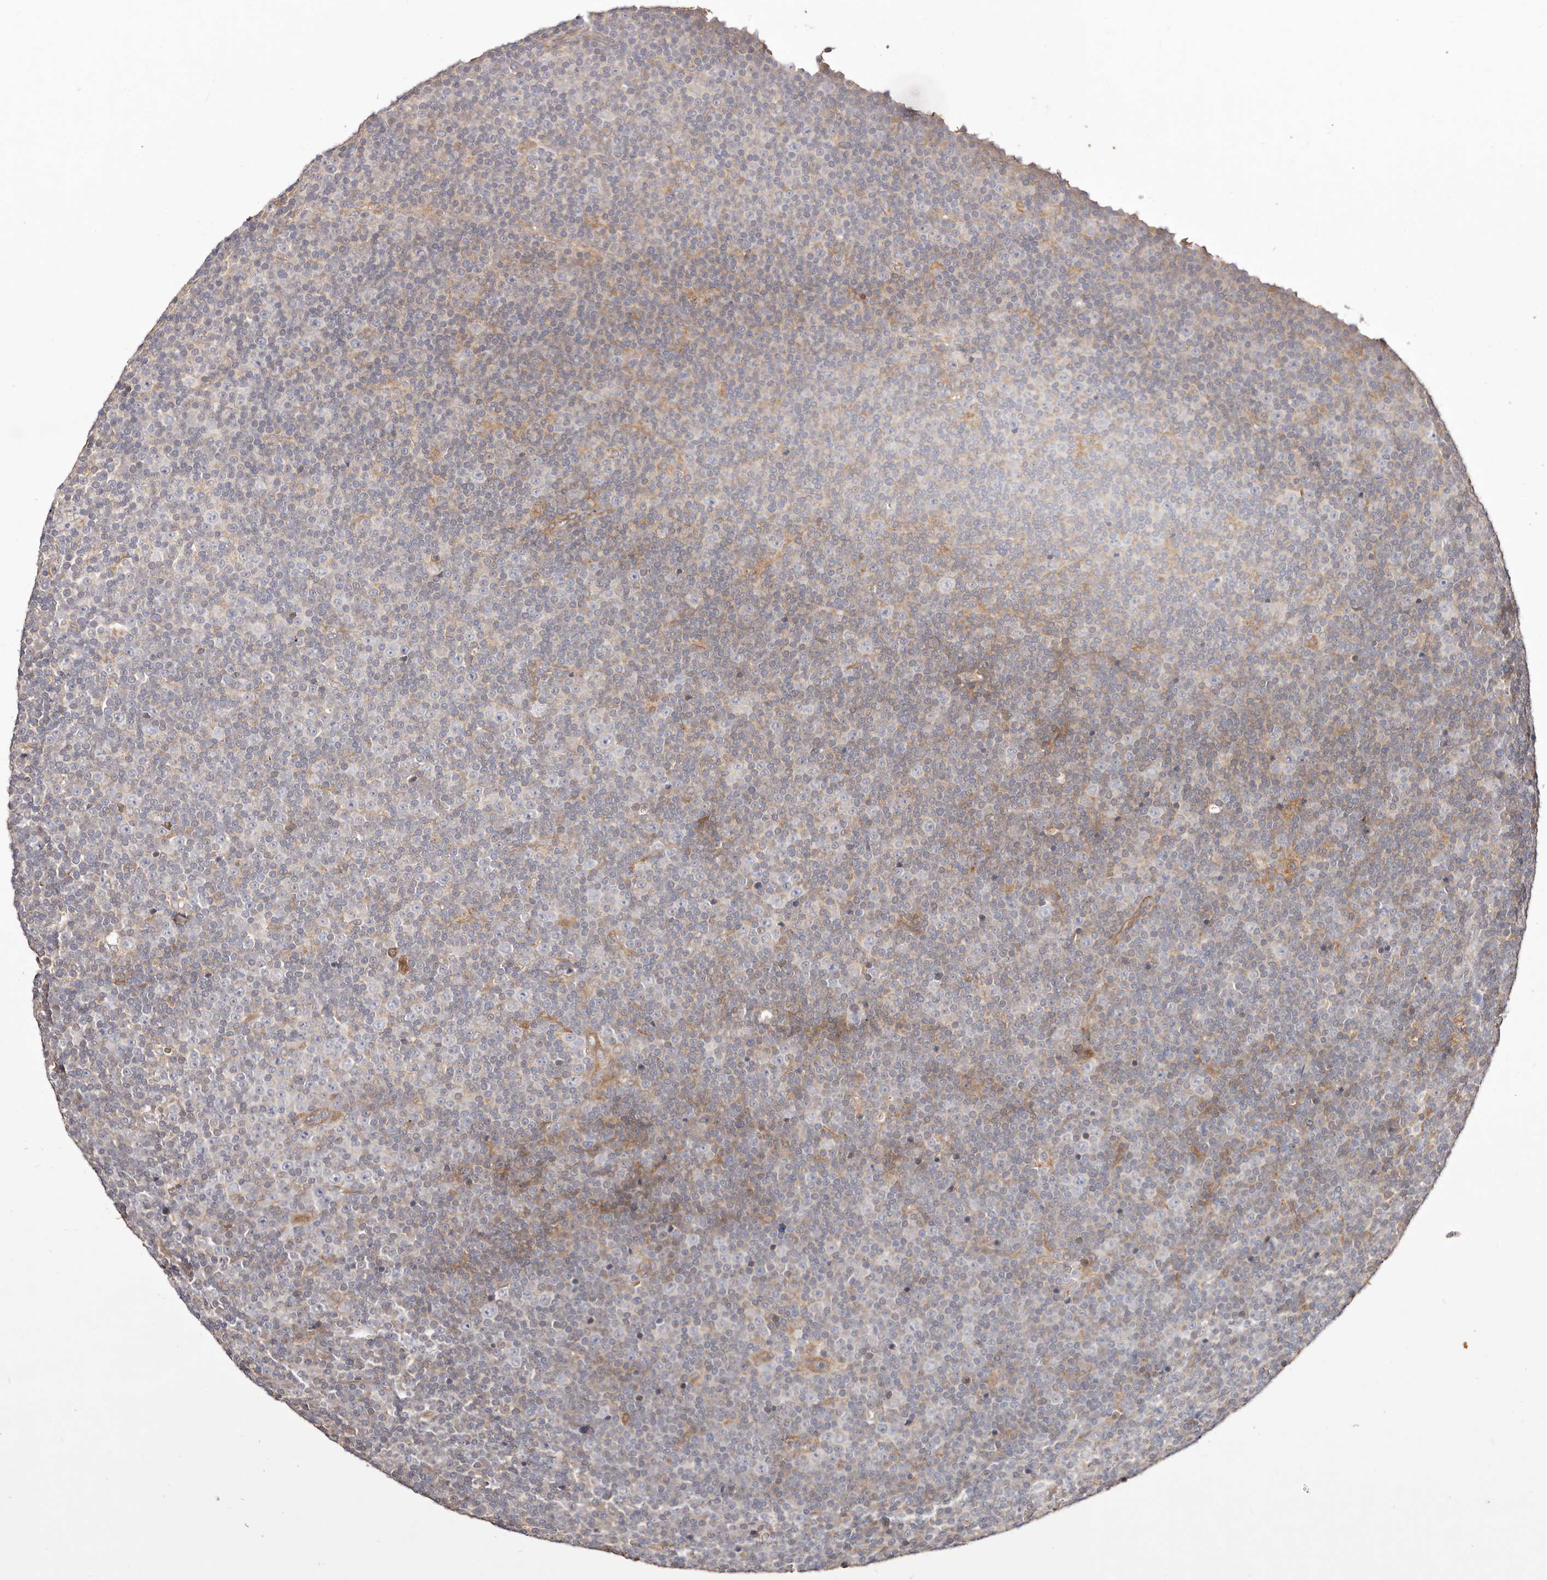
{"staining": {"intensity": "negative", "quantity": "none", "location": "none"}, "tissue": "lymphoma", "cell_type": "Tumor cells", "image_type": "cancer", "snomed": [{"axis": "morphology", "description": "Malignant lymphoma, non-Hodgkin's type, Low grade"}, {"axis": "topography", "description": "Lymph node"}], "caption": "Tumor cells show no significant protein positivity in lymphoma.", "gene": "MAPK1", "patient": {"sex": "female", "age": 67}}